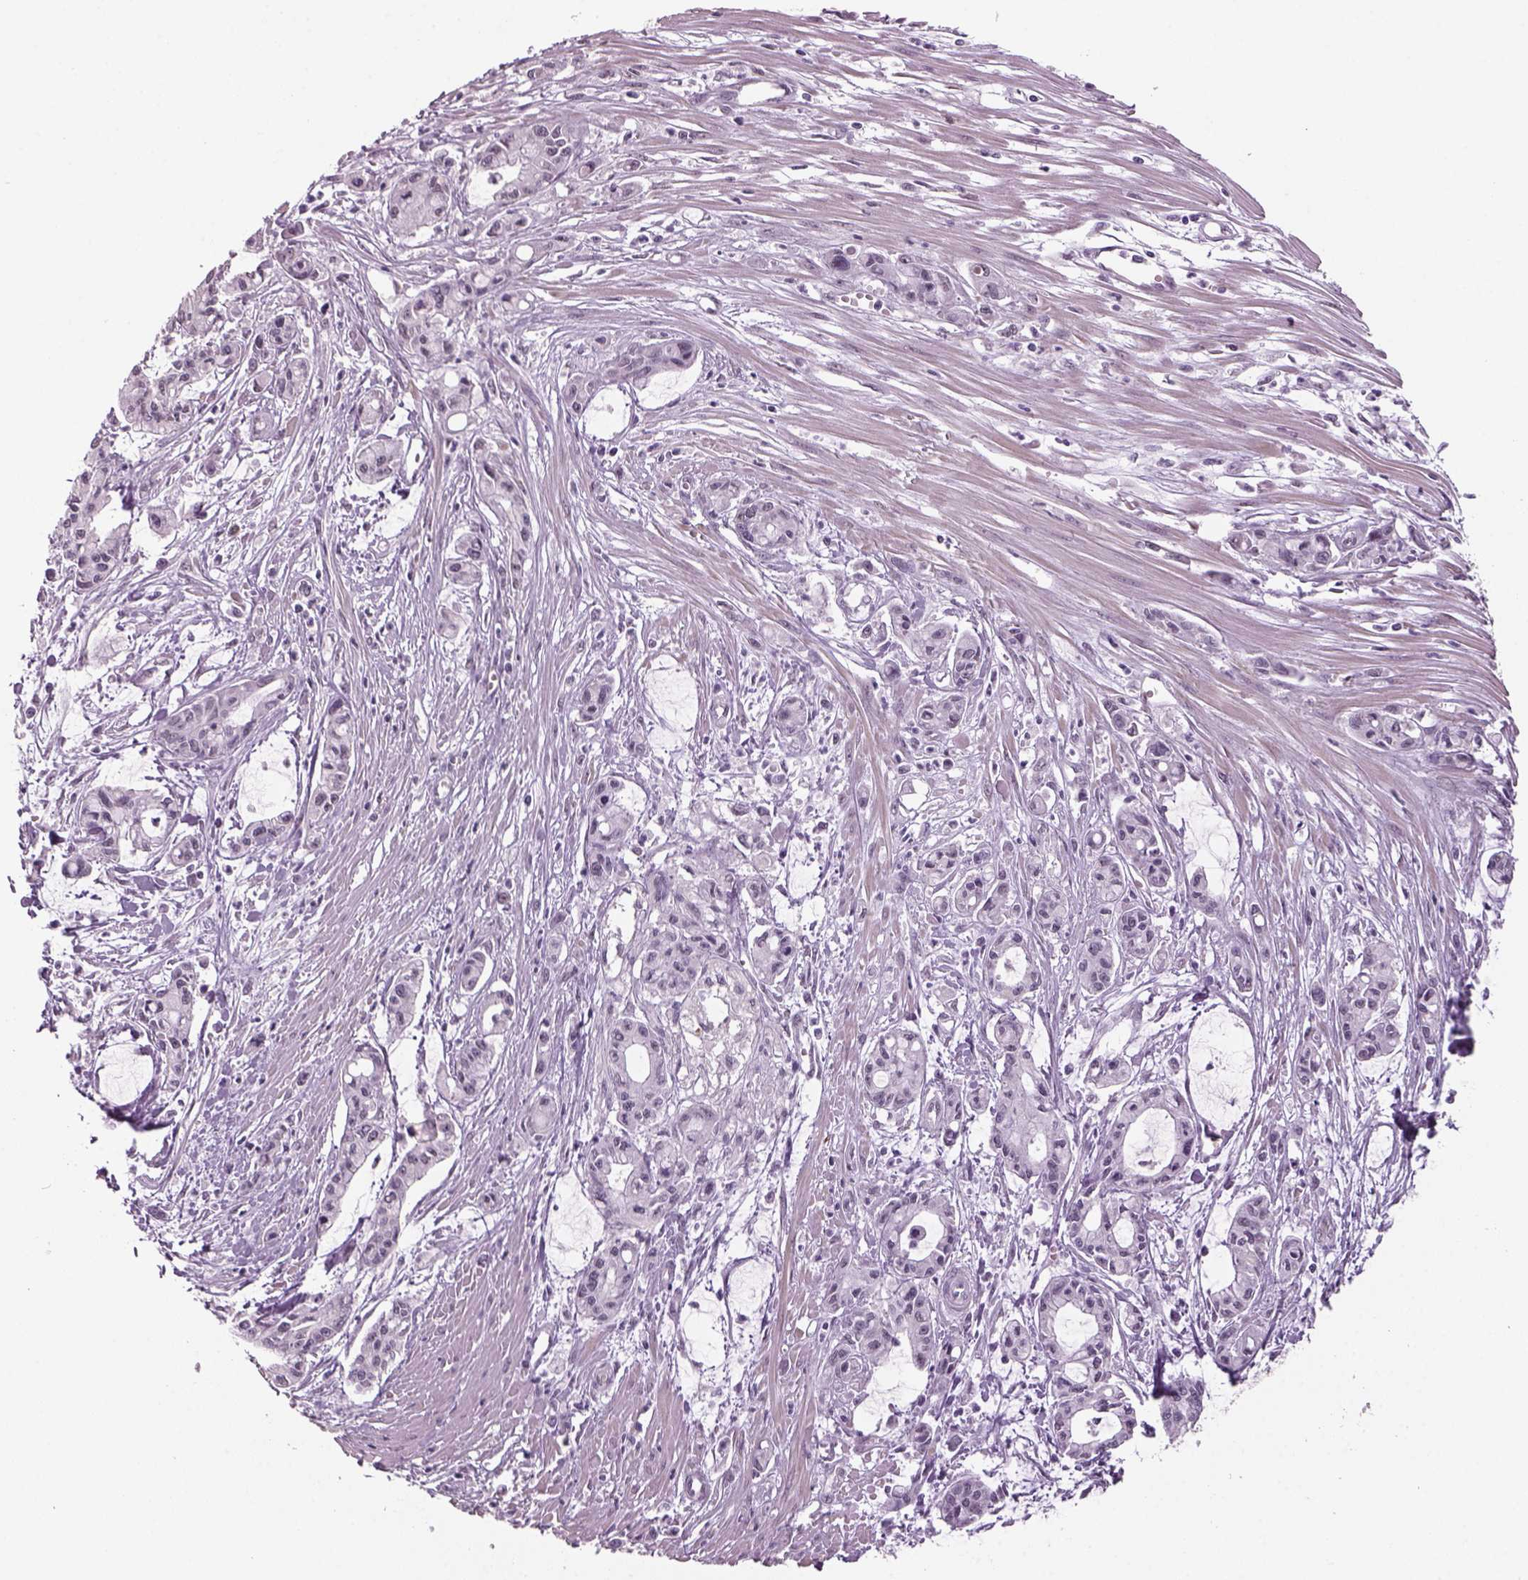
{"staining": {"intensity": "negative", "quantity": "none", "location": "none"}, "tissue": "pancreatic cancer", "cell_type": "Tumor cells", "image_type": "cancer", "snomed": [{"axis": "morphology", "description": "Adenocarcinoma, NOS"}, {"axis": "topography", "description": "Pancreas"}], "caption": "Immunohistochemical staining of human adenocarcinoma (pancreatic) demonstrates no significant positivity in tumor cells. (DAB immunohistochemistry with hematoxylin counter stain).", "gene": "NAT8", "patient": {"sex": "male", "age": 48}}